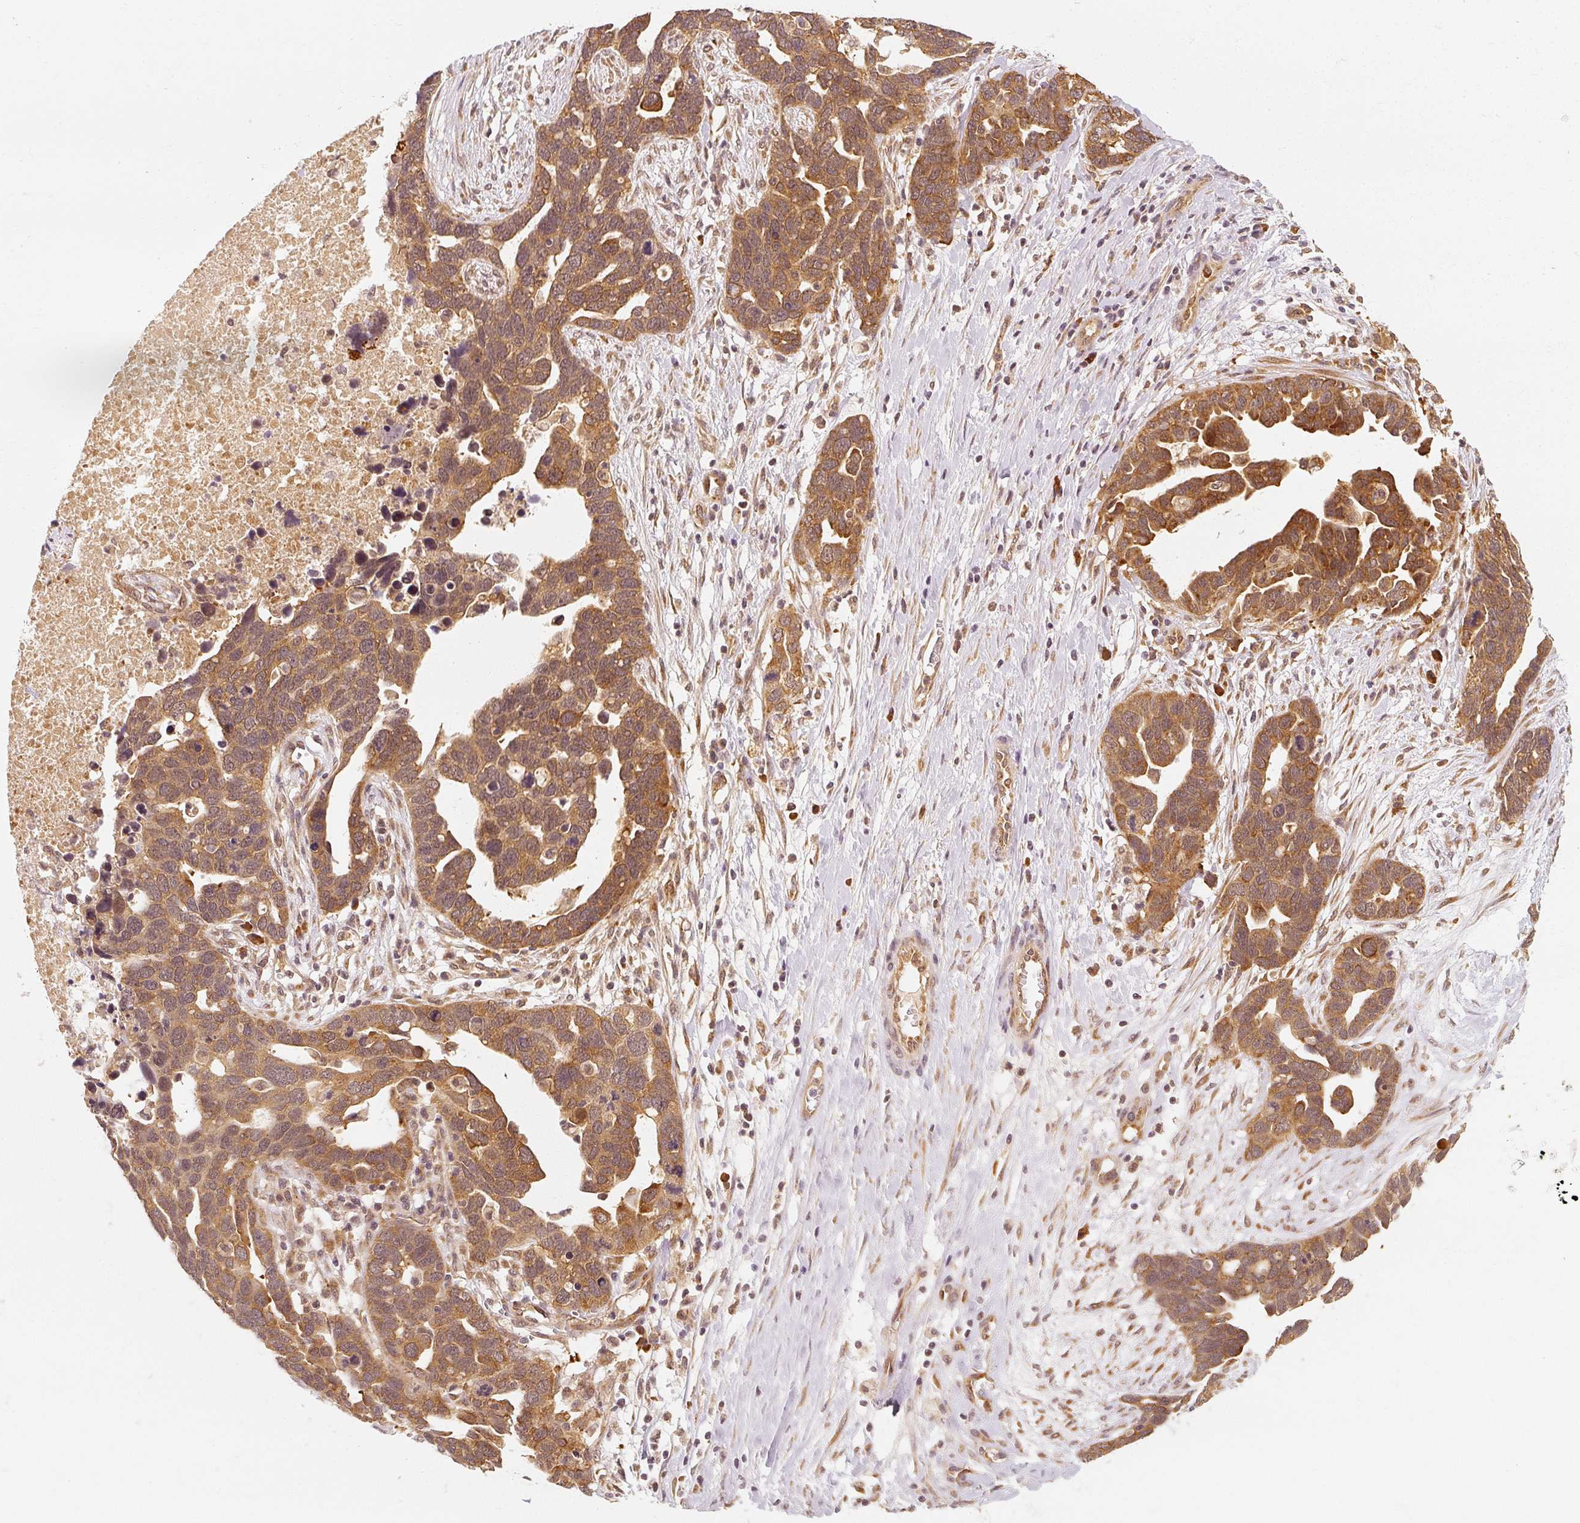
{"staining": {"intensity": "moderate", "quantity": ">75%", "location": "cytoplasmic/membranous"}, "tissue": "ovarian cancer", "cell_type": "Tumor cells", "image_type": "cancer", "snomed": [{"axis": "morphology", "description": "Cystadenocarcinoma, serous, NOS"}, {"axis": "topography", "description": "Ovary"}], "caption": "Protein staining reveals moderate cytoplasmic/membranous positivity in about >75% of tumor cells in ovarian cancer.", "gene": "EEF1A2", "patient": {"sex": "female", "age": 54}}